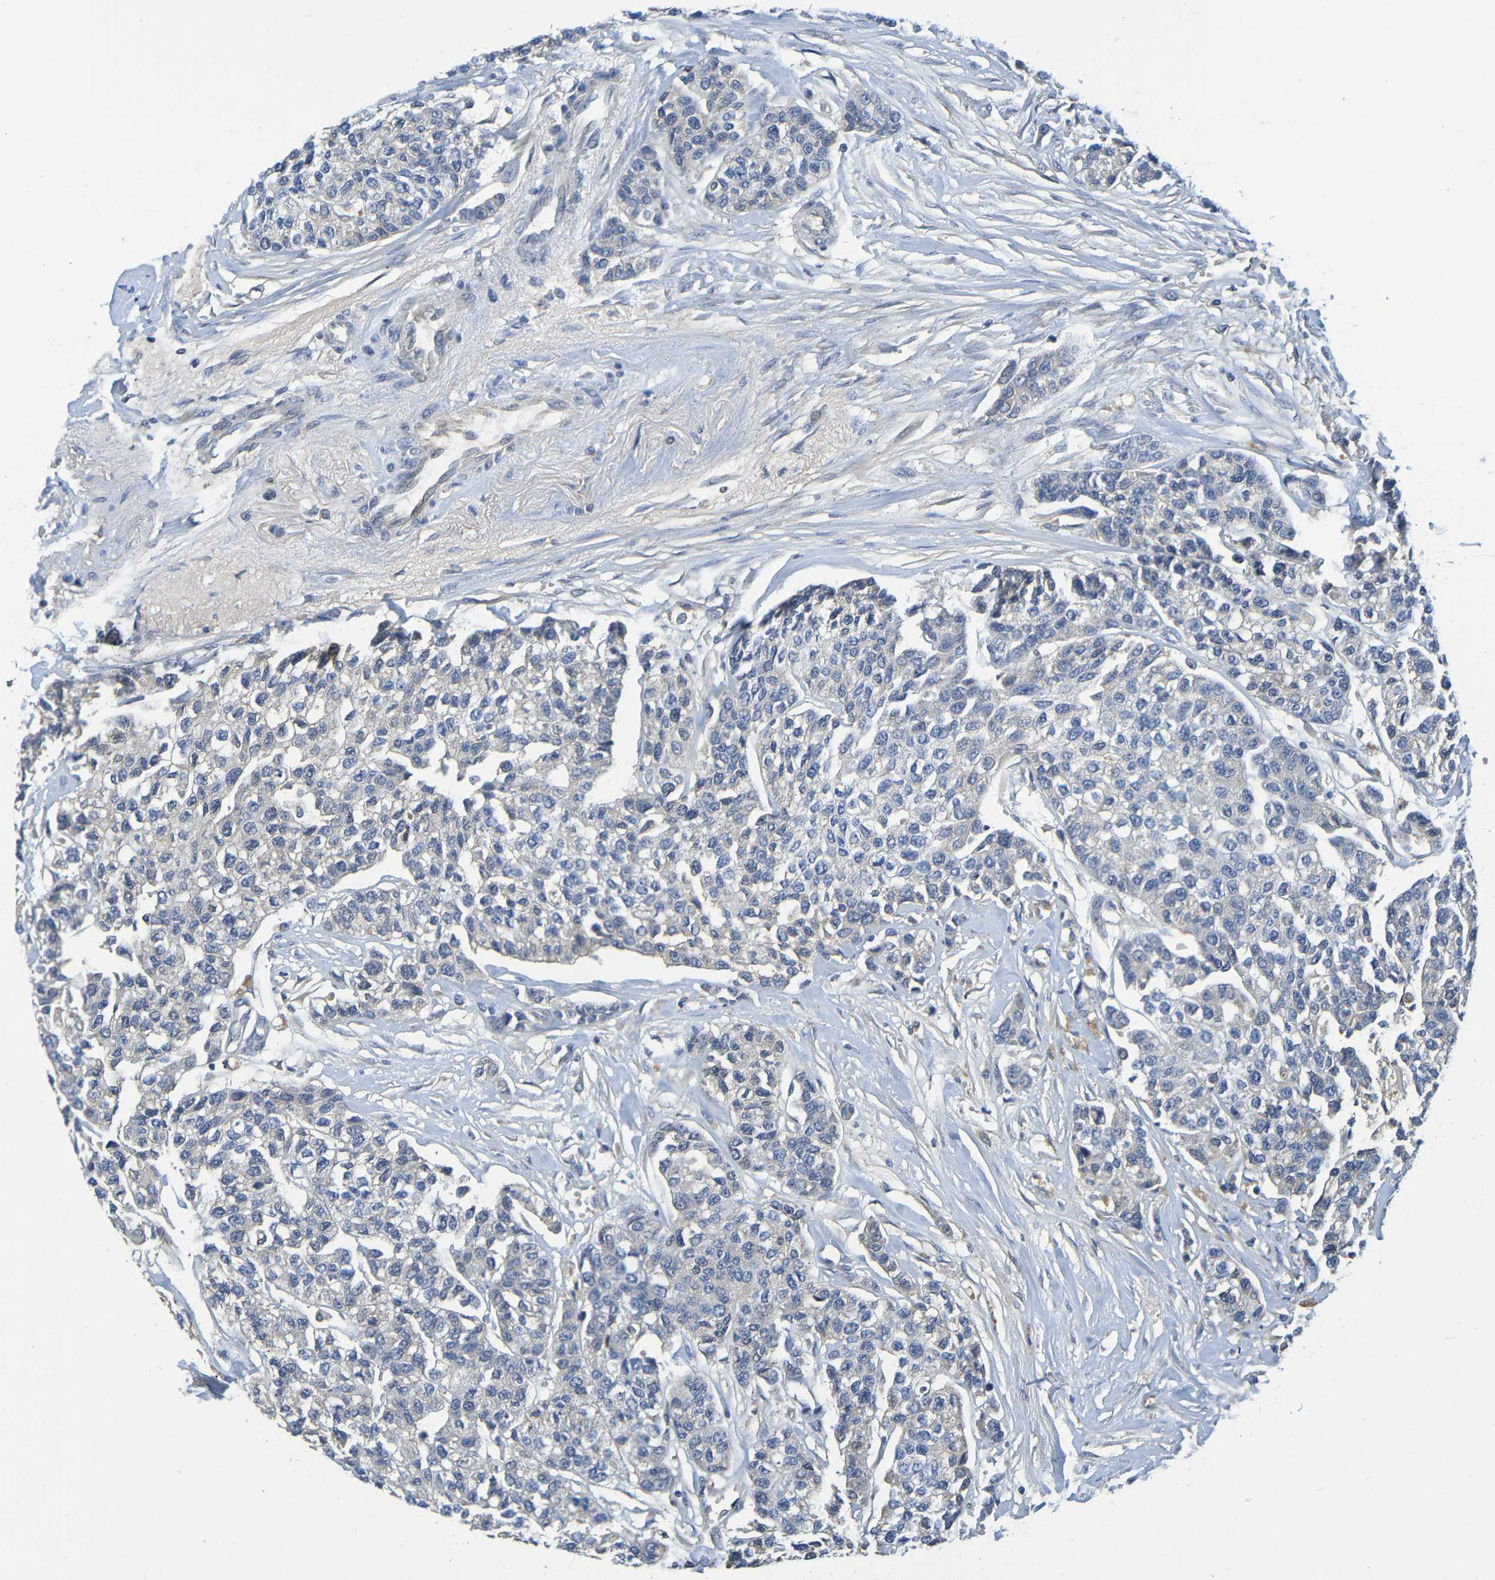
{"staining": {"intensity": "negative", "quantity": "none", "location": "none"}, "tissue": "breast cancer", "cell_type": "Tumor cells", "image_type": "cancer", "snomed": [{"axis": "morphology", "description": "Duct carcinoma"}, {"axis": "topography", "description": "Breast"}], "caption": "An IHC micrograph of breast cancer (invasive ductal carcinoma) is shown. There is no staining in tumor cells of breast cancer (invasive ductal carcinoma).", "gene": "C1QA", "patient": {"sex": "female", "age": 51}}